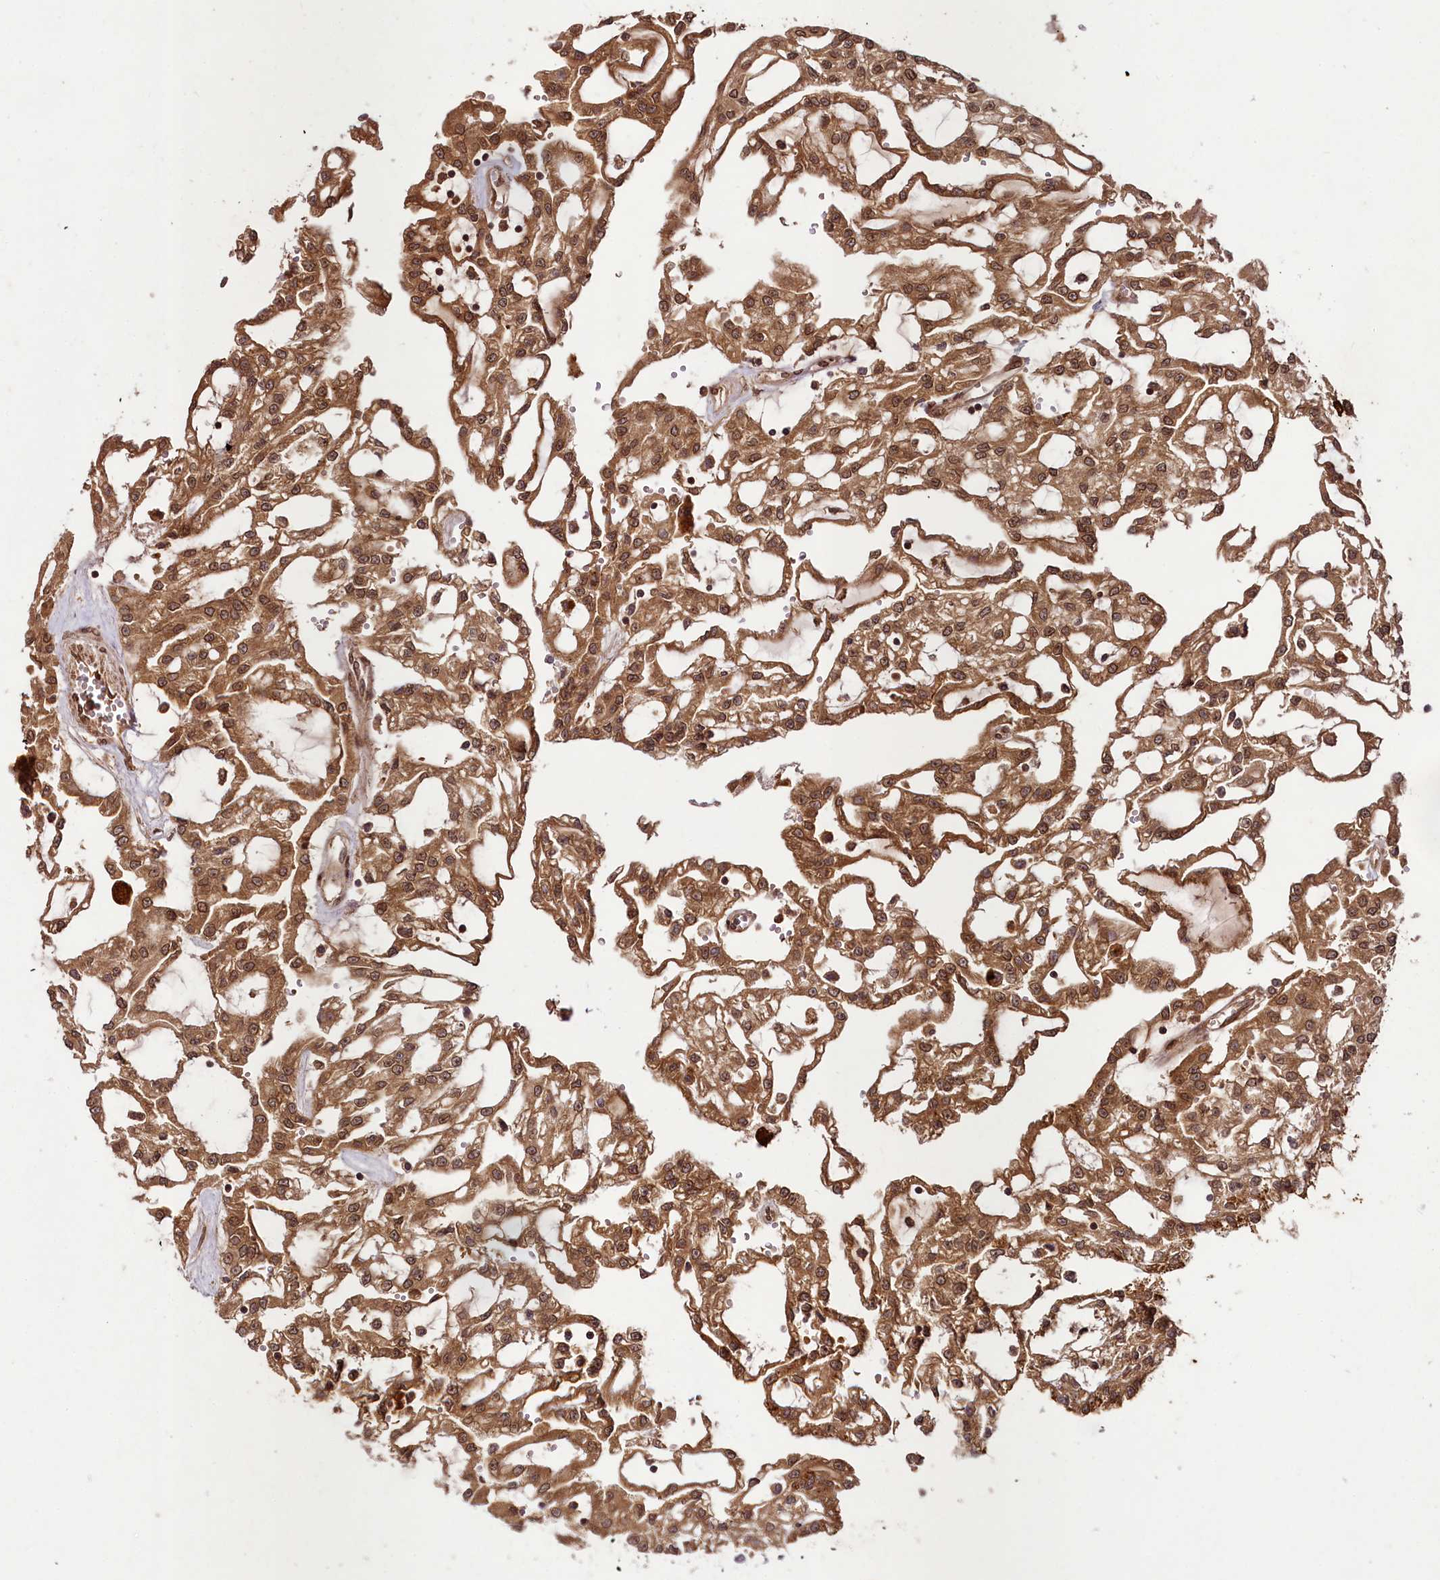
{"staining": {"intensity": "moderate", "quantity": ">75%", "location": "cytoplasmic/membranous,nuclear"}, "tissue": "renal cancer", "cell_type": "Tumor cells", "image_type": "cancer", "snomed": [{"axis": "morphology", "description": "Adenocarcinoma, NOS"}, {"axis": "topography", "description": "Kidney"}], "caption": "Renal adenocarcinoma stained for a protein demonstrates moderate cytoplasmic/membranous and nuclear positivity in tumor cells.", "gene": "DCP1B", "patient": {"sex": "male", "age": 63}}